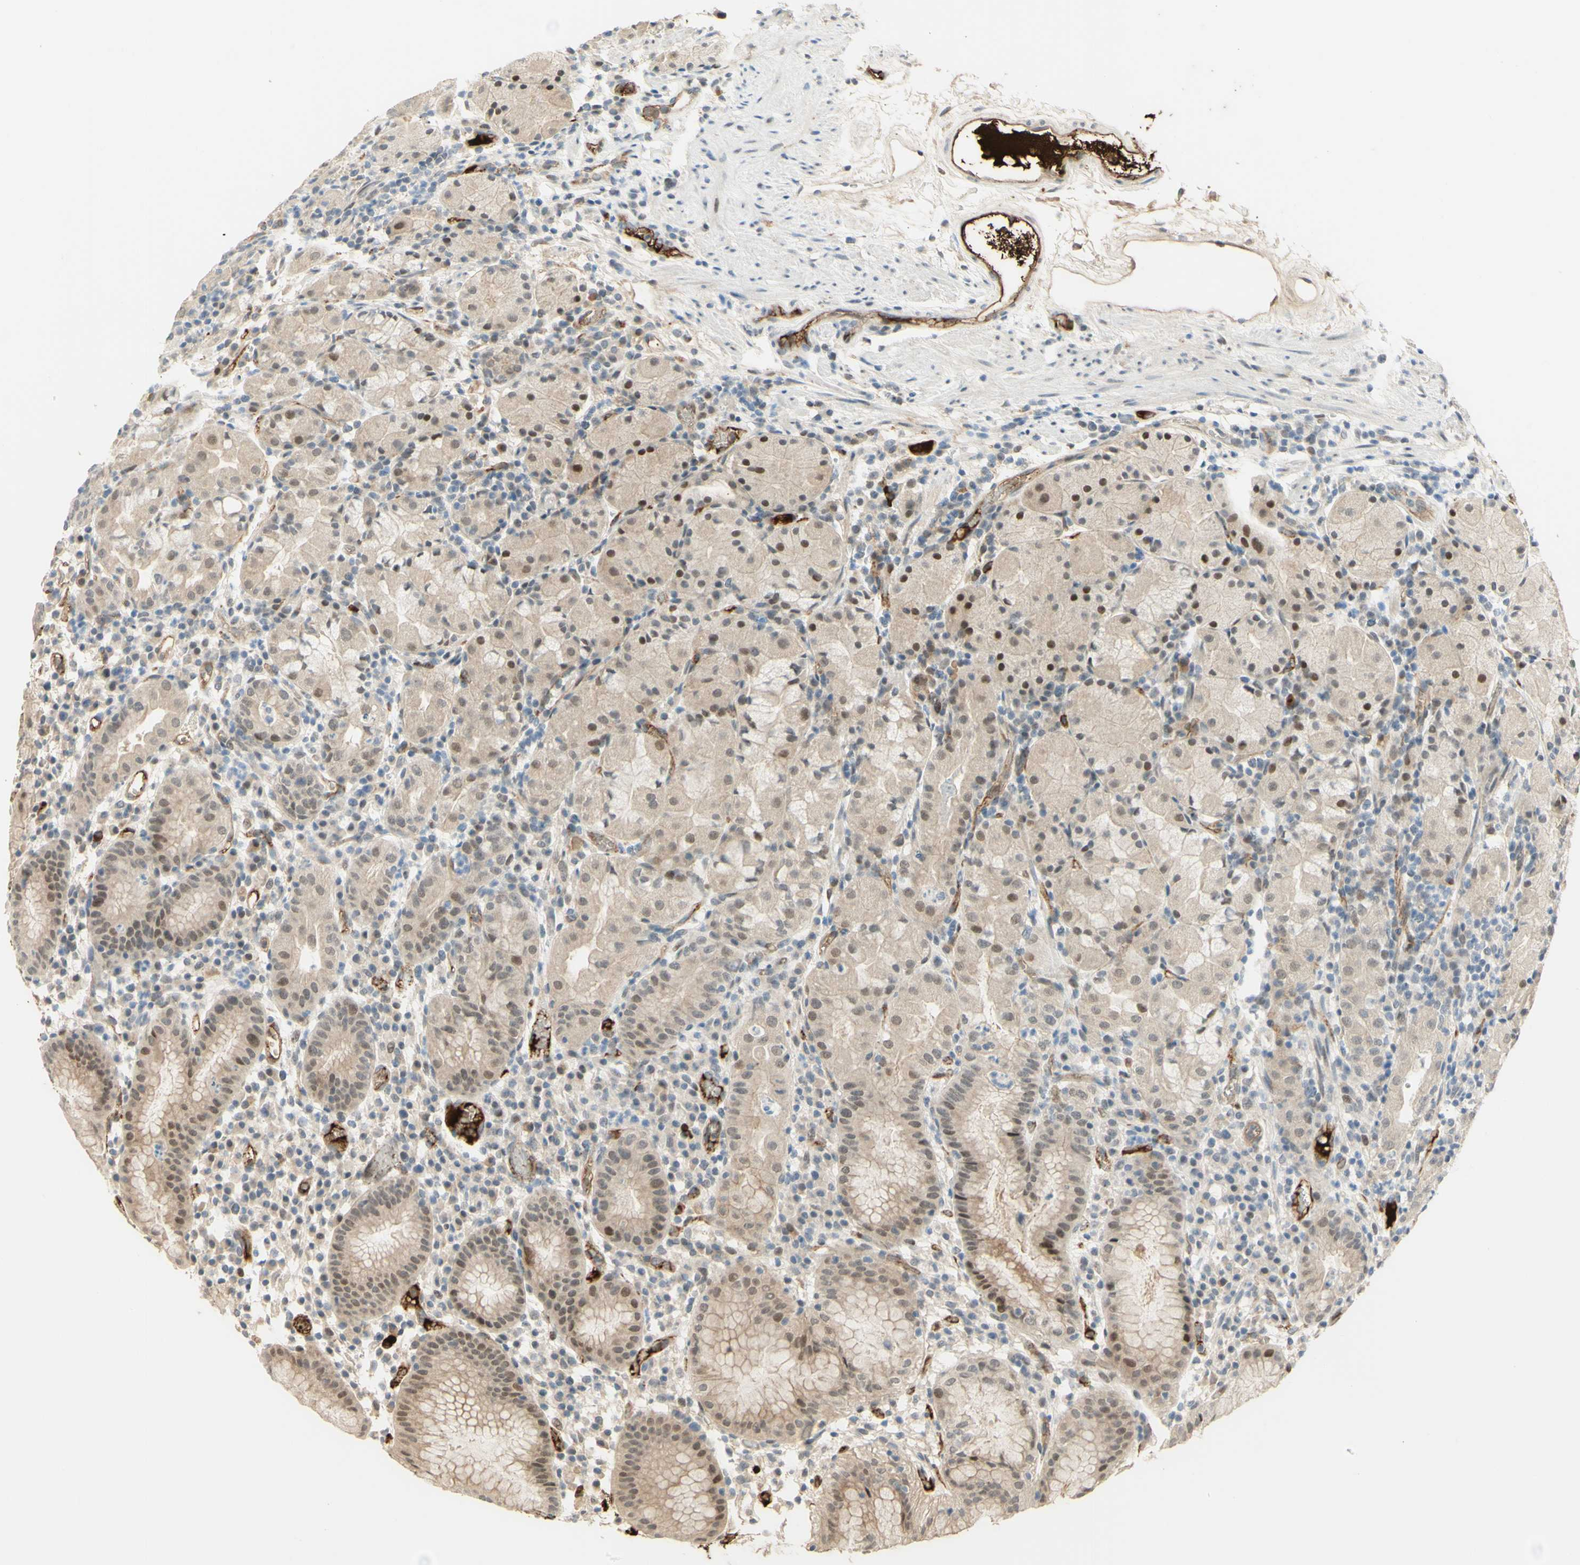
{"staining": {"intensity": "moderate", "quantity": "25%-75%", "location": "cytoplasmic/membranous,nuclear"}, "tissue": "stomach", "cell_type": "Glandular cells", "image_type": "normal", "snomed": [{"axis": "morphology", "description": "Normal tissue, NOS"}, {"axis": "topography", "description": "Stomach"}, {"axis": "topography", "description": "Stomach, lower"}], "caption": "Unremarkable stomach was stained to show a protein in brown. There is medium levels of moderate cytoplasmic/membranous,nuclear positivity in about 25%-75% of glandular cells. (IHC, brightfield microscopy, high magnification).", "gene": "ANGPT2", "patient": {"sex": "female", "age": 75}}